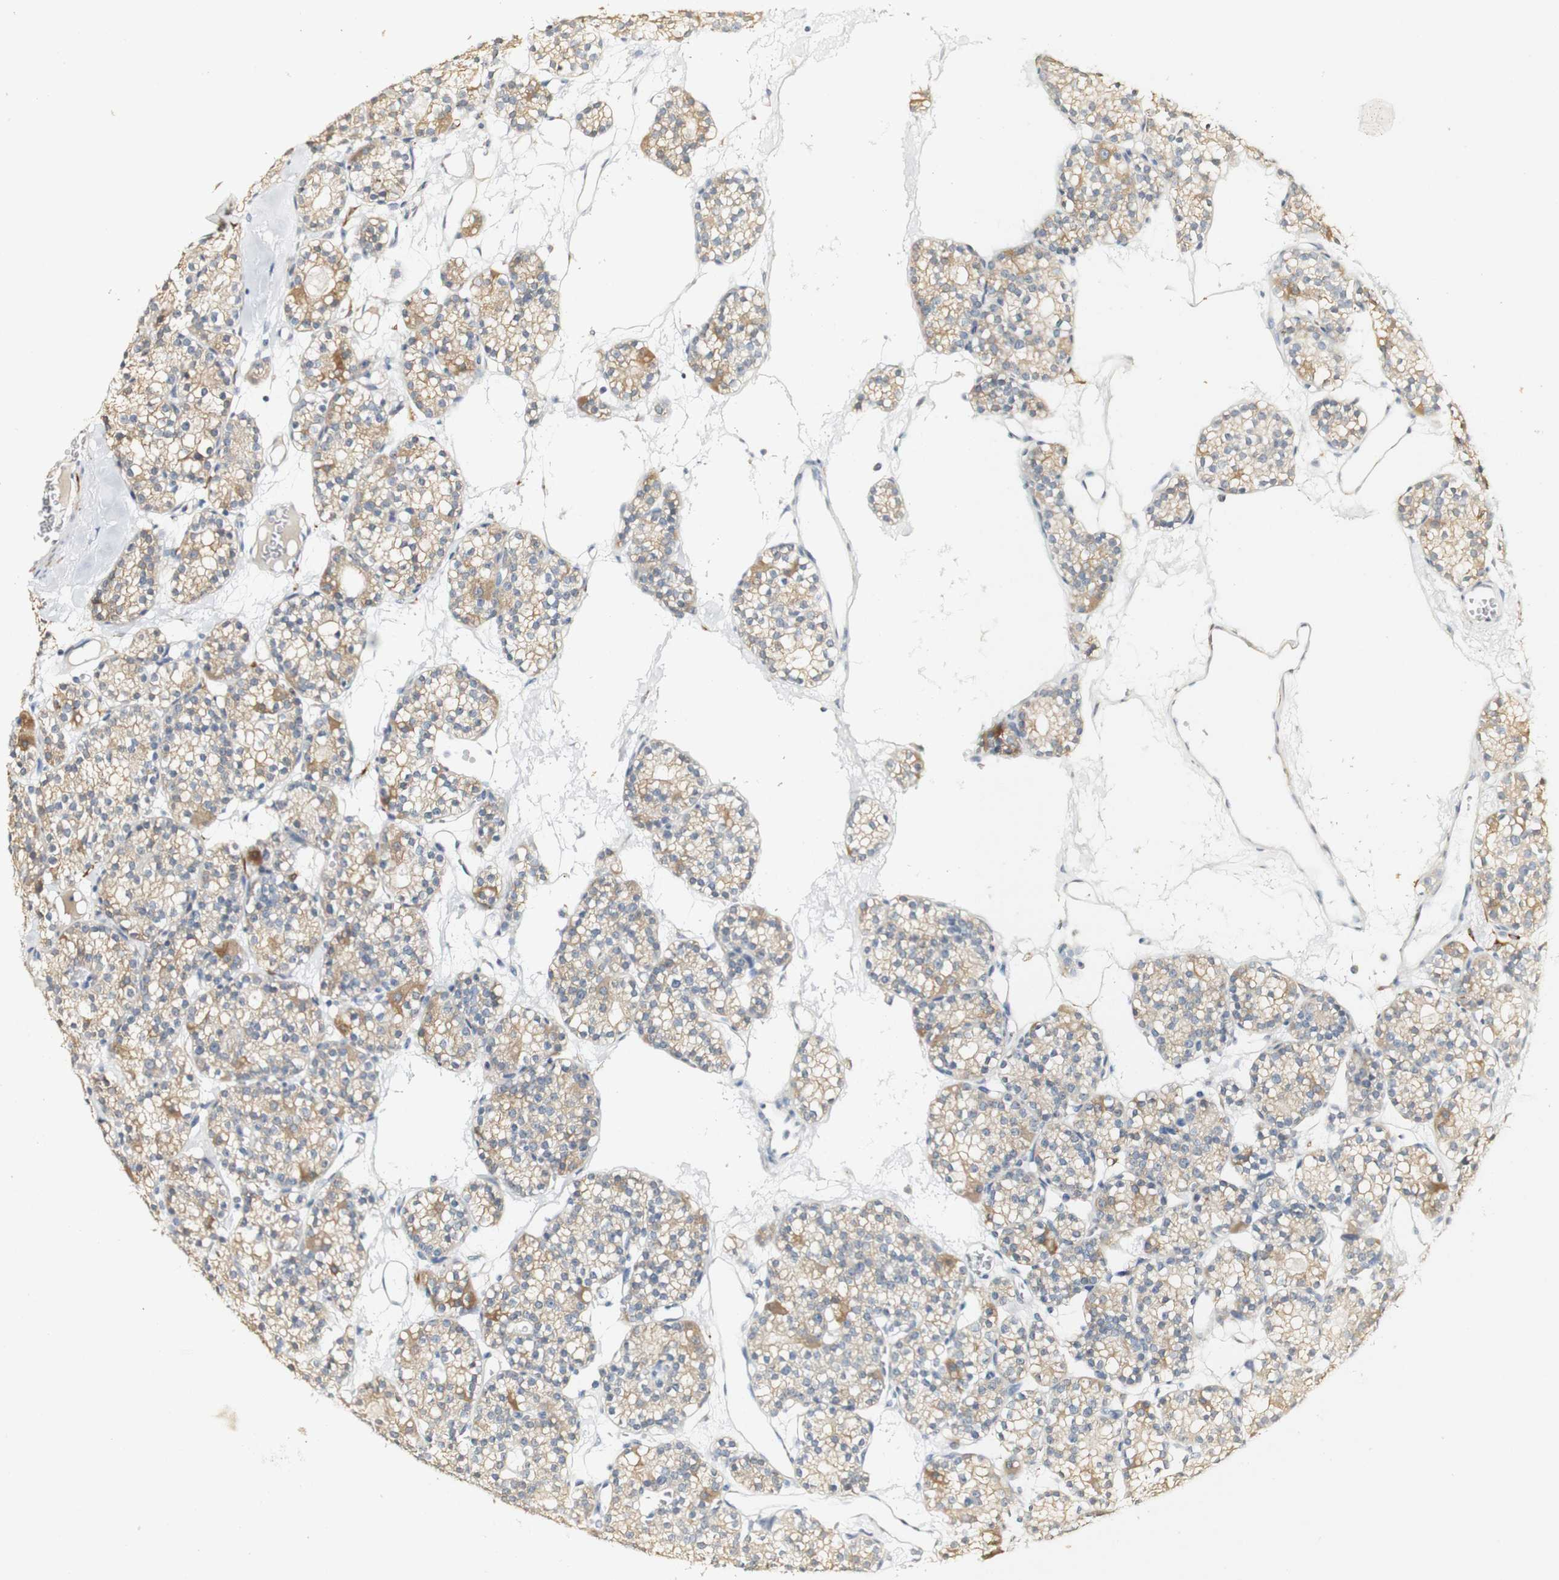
{"staining": {"intensity": "weak", "quantity": "25%-75%", "location": "cytoplasmic/membranous"}, "tissue": "parathyroid gland", "cell_type": "Glandular cells", "image_type": "normal", "snomed": [{"axis": "morphology", "description": "Normal tissue, NOS"}, {"axis": "topography", "description": "Parathyroid gland"}], "caption": "A histopathology image of parathyroid gland stained for a protein exhibits weak cytoplasmic/membranous brown staining in glandular cells.", "gene": "FMO3", "patient": {"sex": "female", "age": 64}}